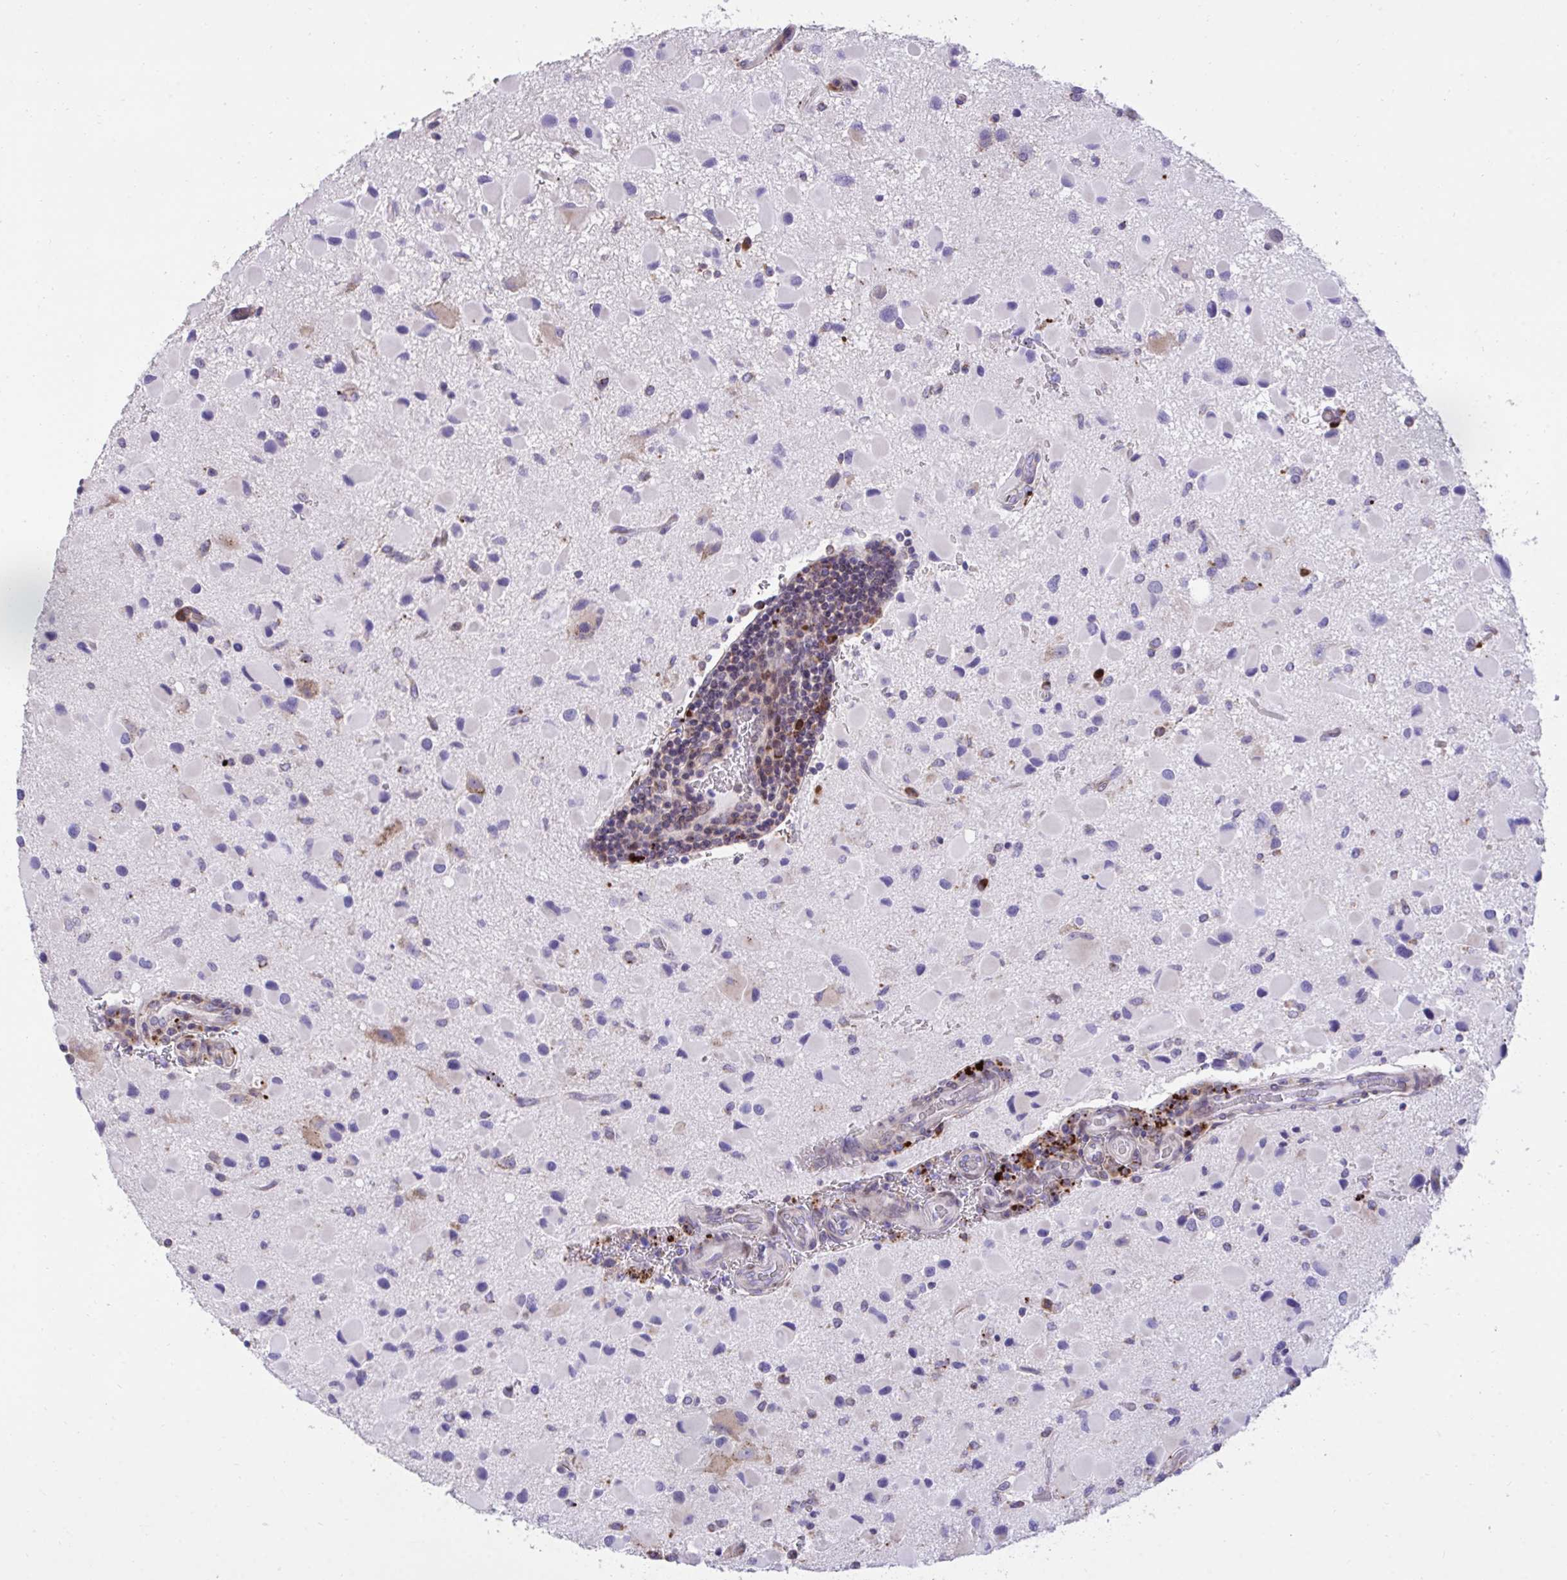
{"staining": {"intensity": "negative", "quantity": "none", "location": "none"}, "tissue": "glioma", "cell_type": "Tumor cells", "image_type": "cancer", "snomed": [{"axis": "morphology", "description": "Glioma, malignant, Low grade"}, {"axis": "topography", "description": "Brain"}], "caption": "Tumor cells are negative for brown protein staining in malignant low-grade glioma. Brightfield microscopy of immunohistochemistry stained with DAB (brown) and hematoxylin (blue), captured at high magnification.", "gene": "RPS15", "patient": {"sex": "female", "age": 32}}